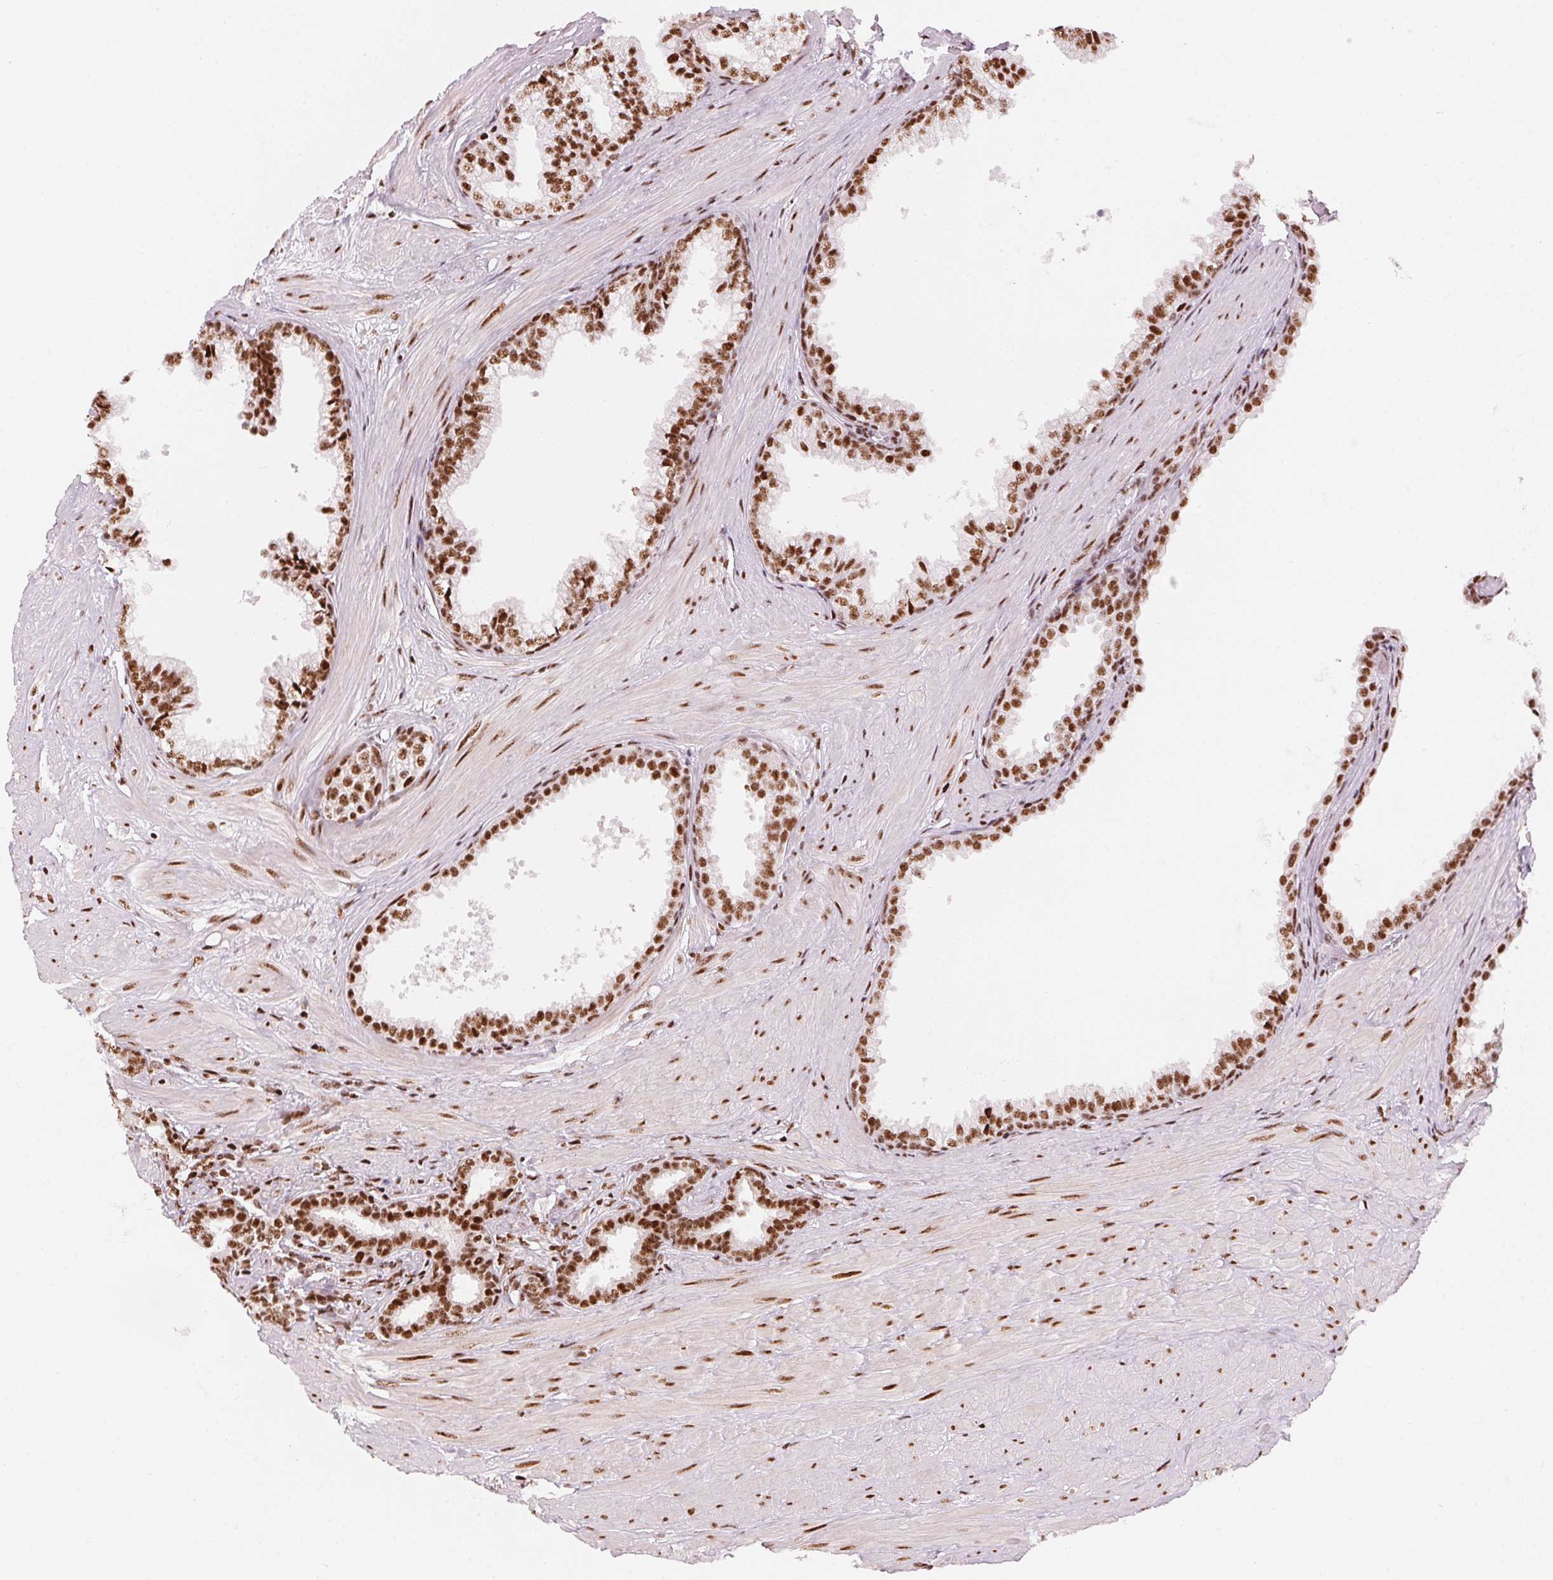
{"staining": {"intensity": "strong", "quantity": ">75%", "location": "nuclear"}, "tissue": "prostate", "cell_type": "Glandular cells", "image_type": "normal", "snomed": [{"axis": "morphology", "description": "Normal tissue, NOS"}, {"axis": "topography", "description": "Prostate"}, {"axis": "topography", "description": "Peripheral nerve tissue"}], "caption": "IHC (DAB (3,3'-diaminobenzidine)) staining of normal human prostate demonstrates strong nuclear protein expression in about >75% of glandular cells.", "gene": "NXF1", "patient": {"sex": "male", "age": 55}}